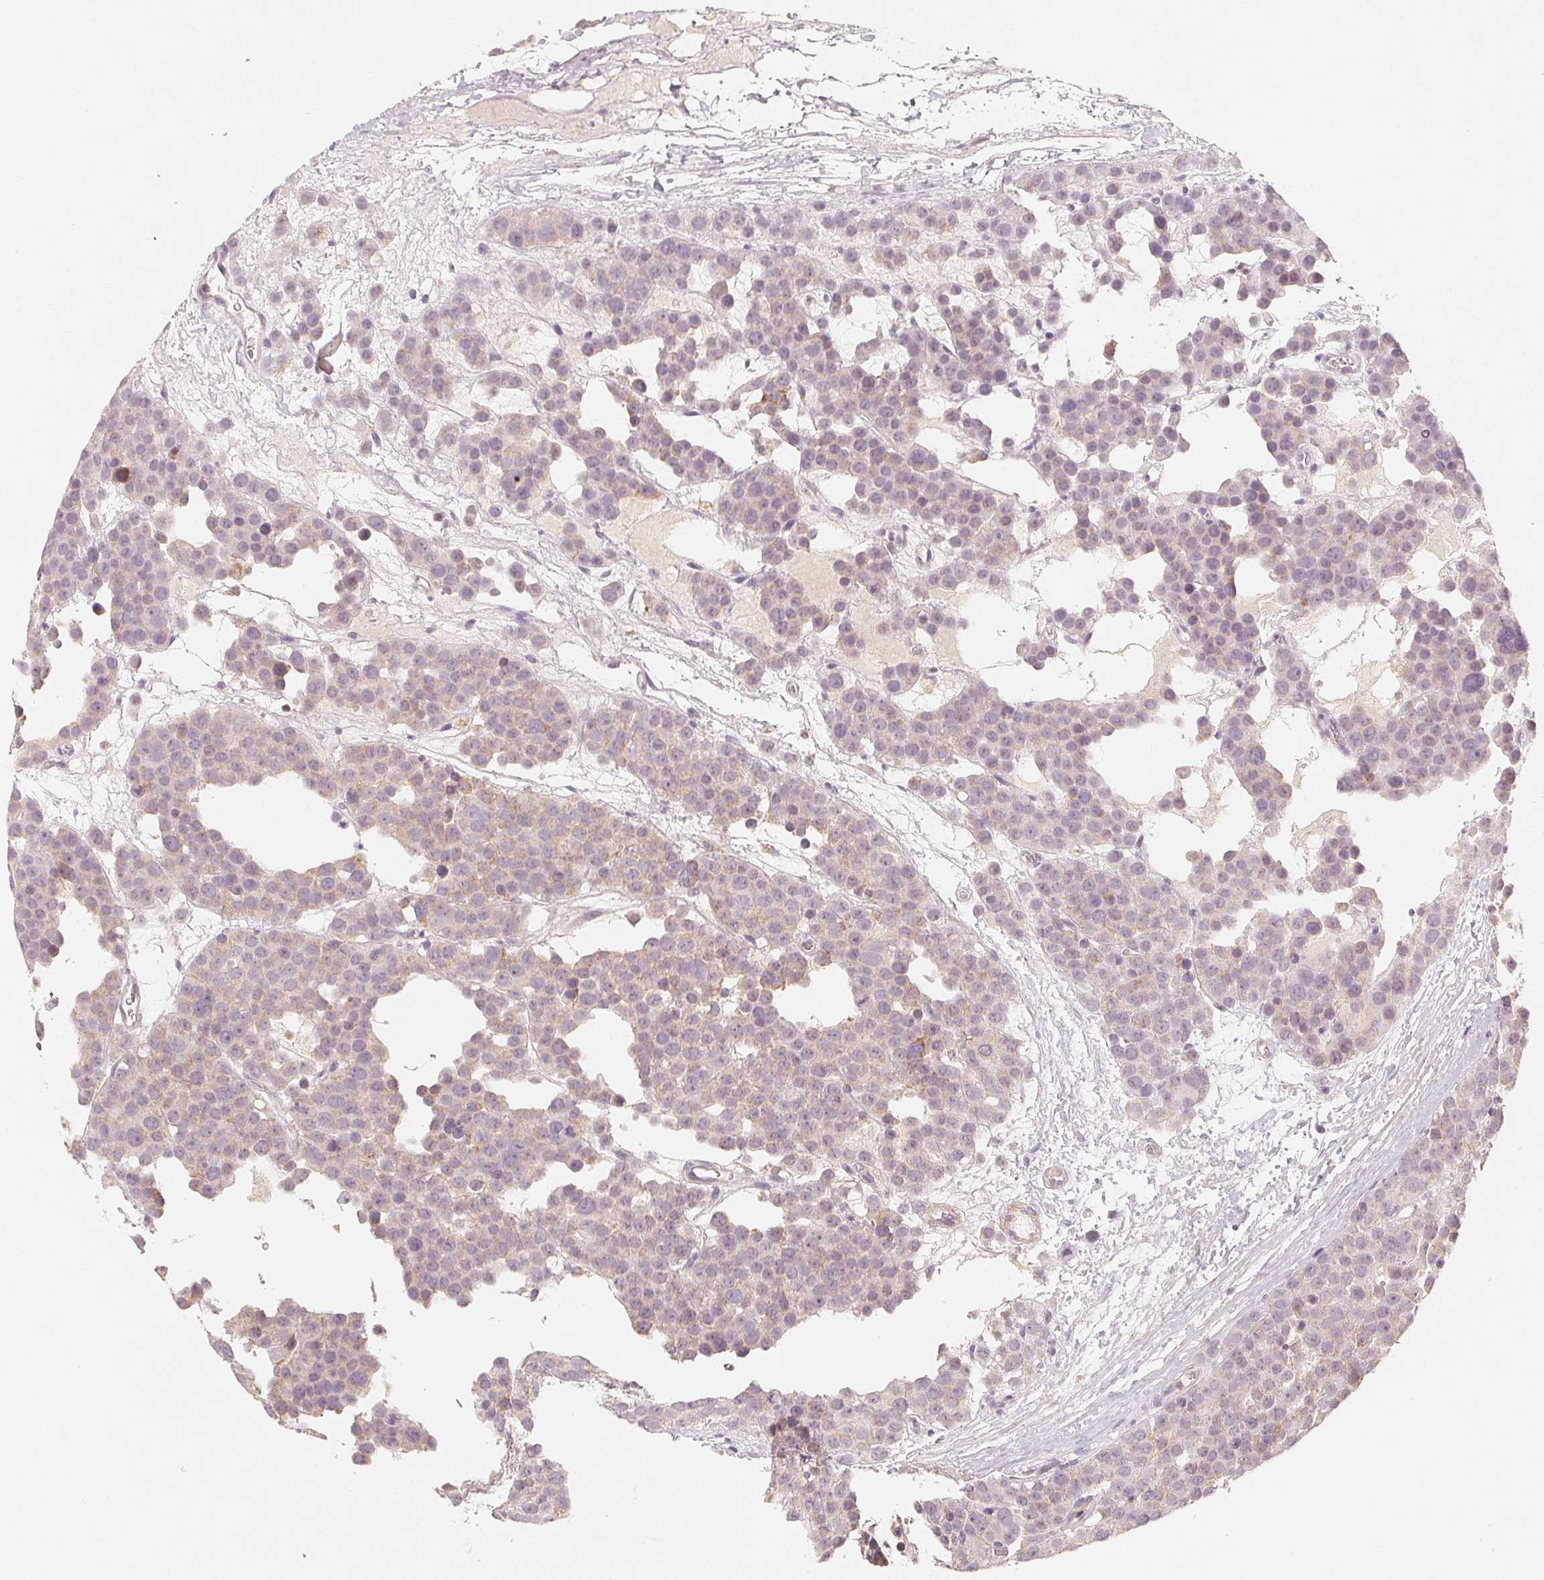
{"staining": {"intensity": "weak", "quantity": "<25%", "location": "cytoplasmic/membranous"}, "tissue": "testis cancer", "cell_type": "Tumor cells", "image_type": "cancer", "snomed": [{"axis": "morphology", "description": "Seminoma, NOS"}, {"axis": "topography", "description": "Testis"}], "caption": "A micrograph of testis cancer (seminoma) stained for a protein displays no brown staining in tumor cells.", "gene": "GHITM", "patient": {"sex": "male", "age": 71}}